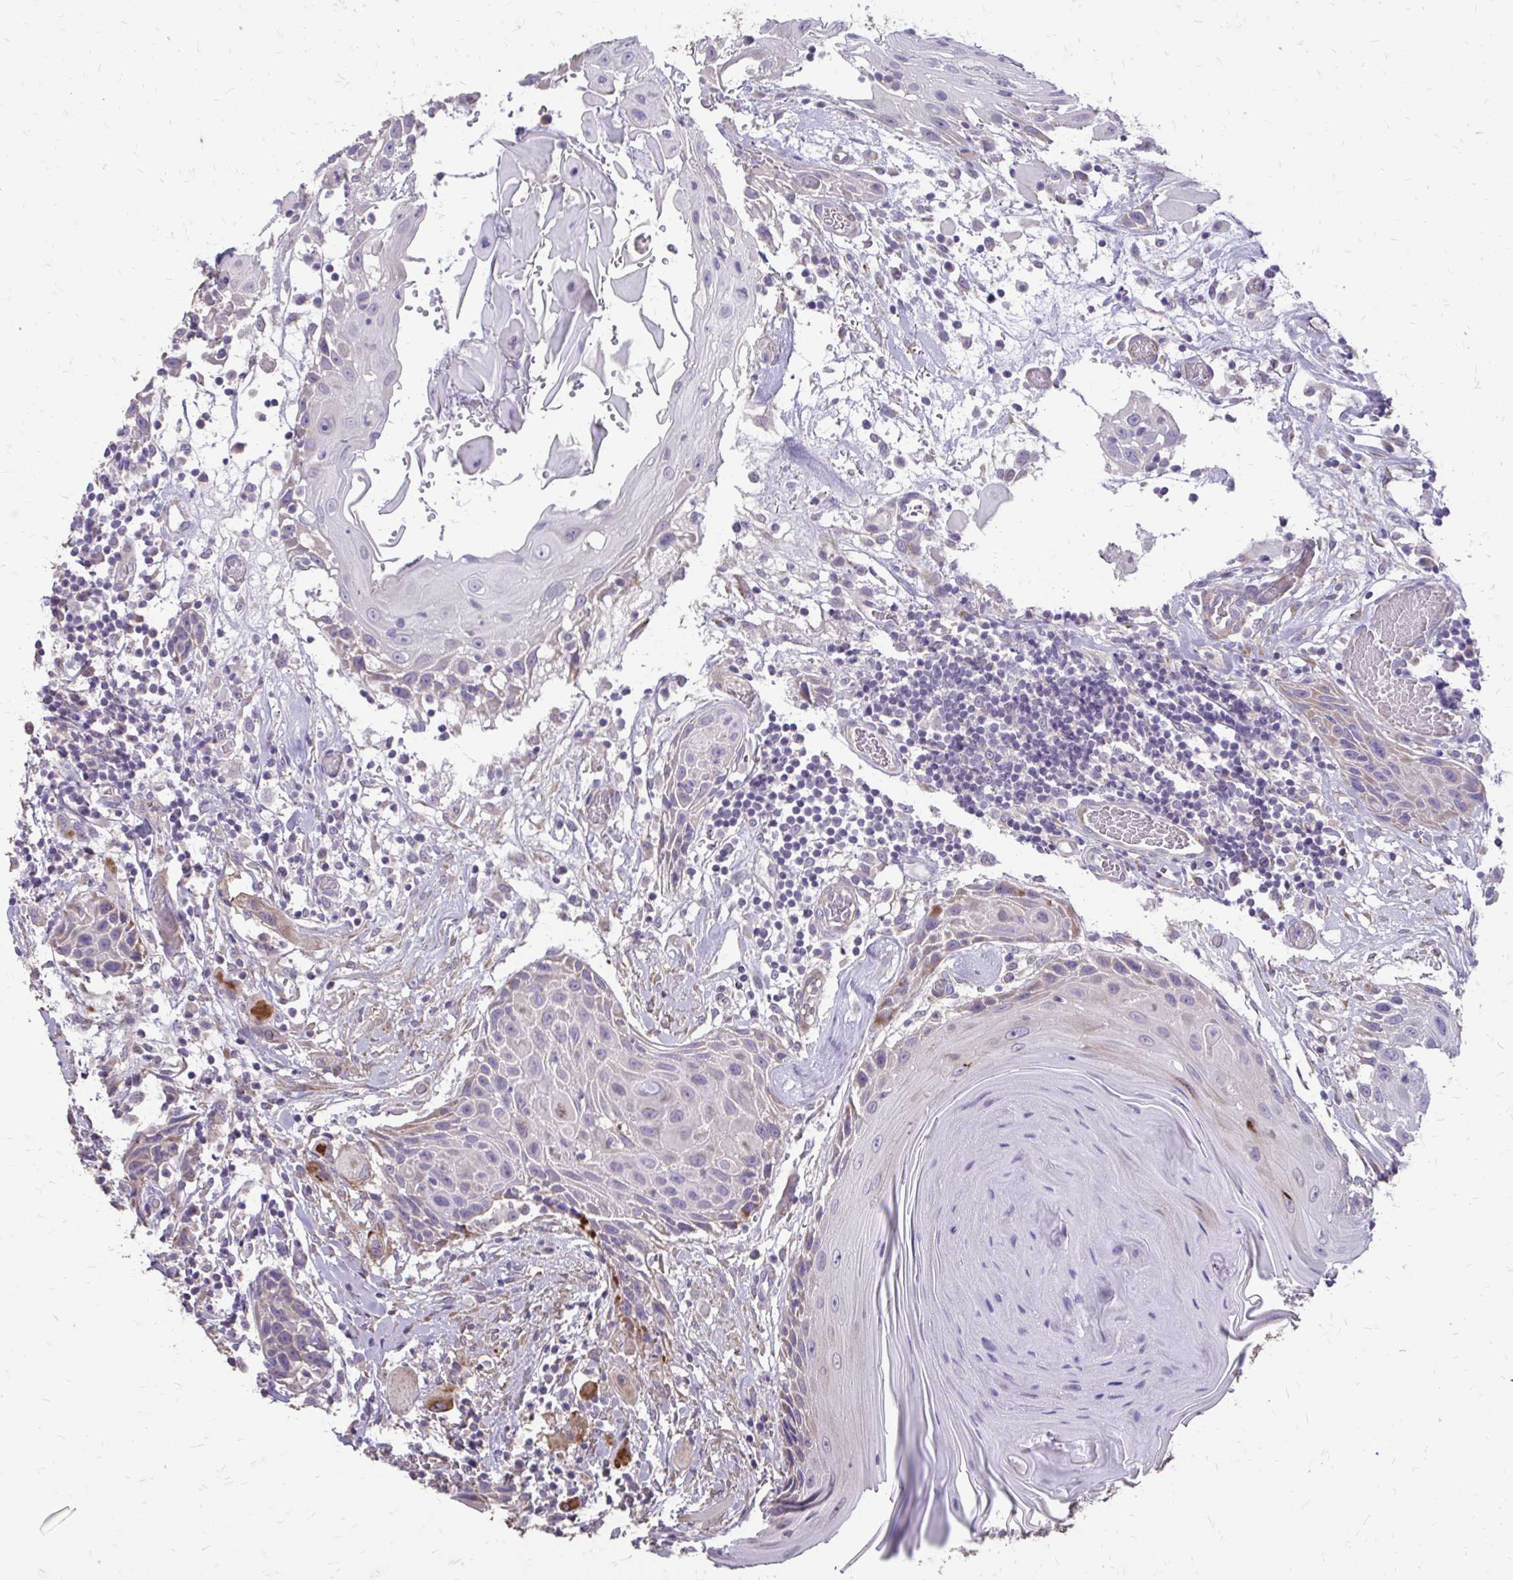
{"staining": {"intensity": "weak", "quantity": "<25%", "location": "cytoplasmic/membranous"}, "tissue": "head and neck cancer", "cell_type": "Tumor cells", "image_type": "cancer", "snomed": [{"axis": "morphology", "description": "Squamous cell carcinoma, NOS"}, {"axis": "topography", "description": "Oral tissue"}, {"axis": "topography", "description": "Head-Neck"}], "caption": "DAB (3,3'-diaminobenzidine) immunohistochemical staining of head and neck squamous cell carcinoma shows no significant positivity in tumor cells. (Brightfield microscopy of DAB immunohistochemistry at high magnification).", "gene": "MYORG", "patient": {"sex": "male", "age": 49}}